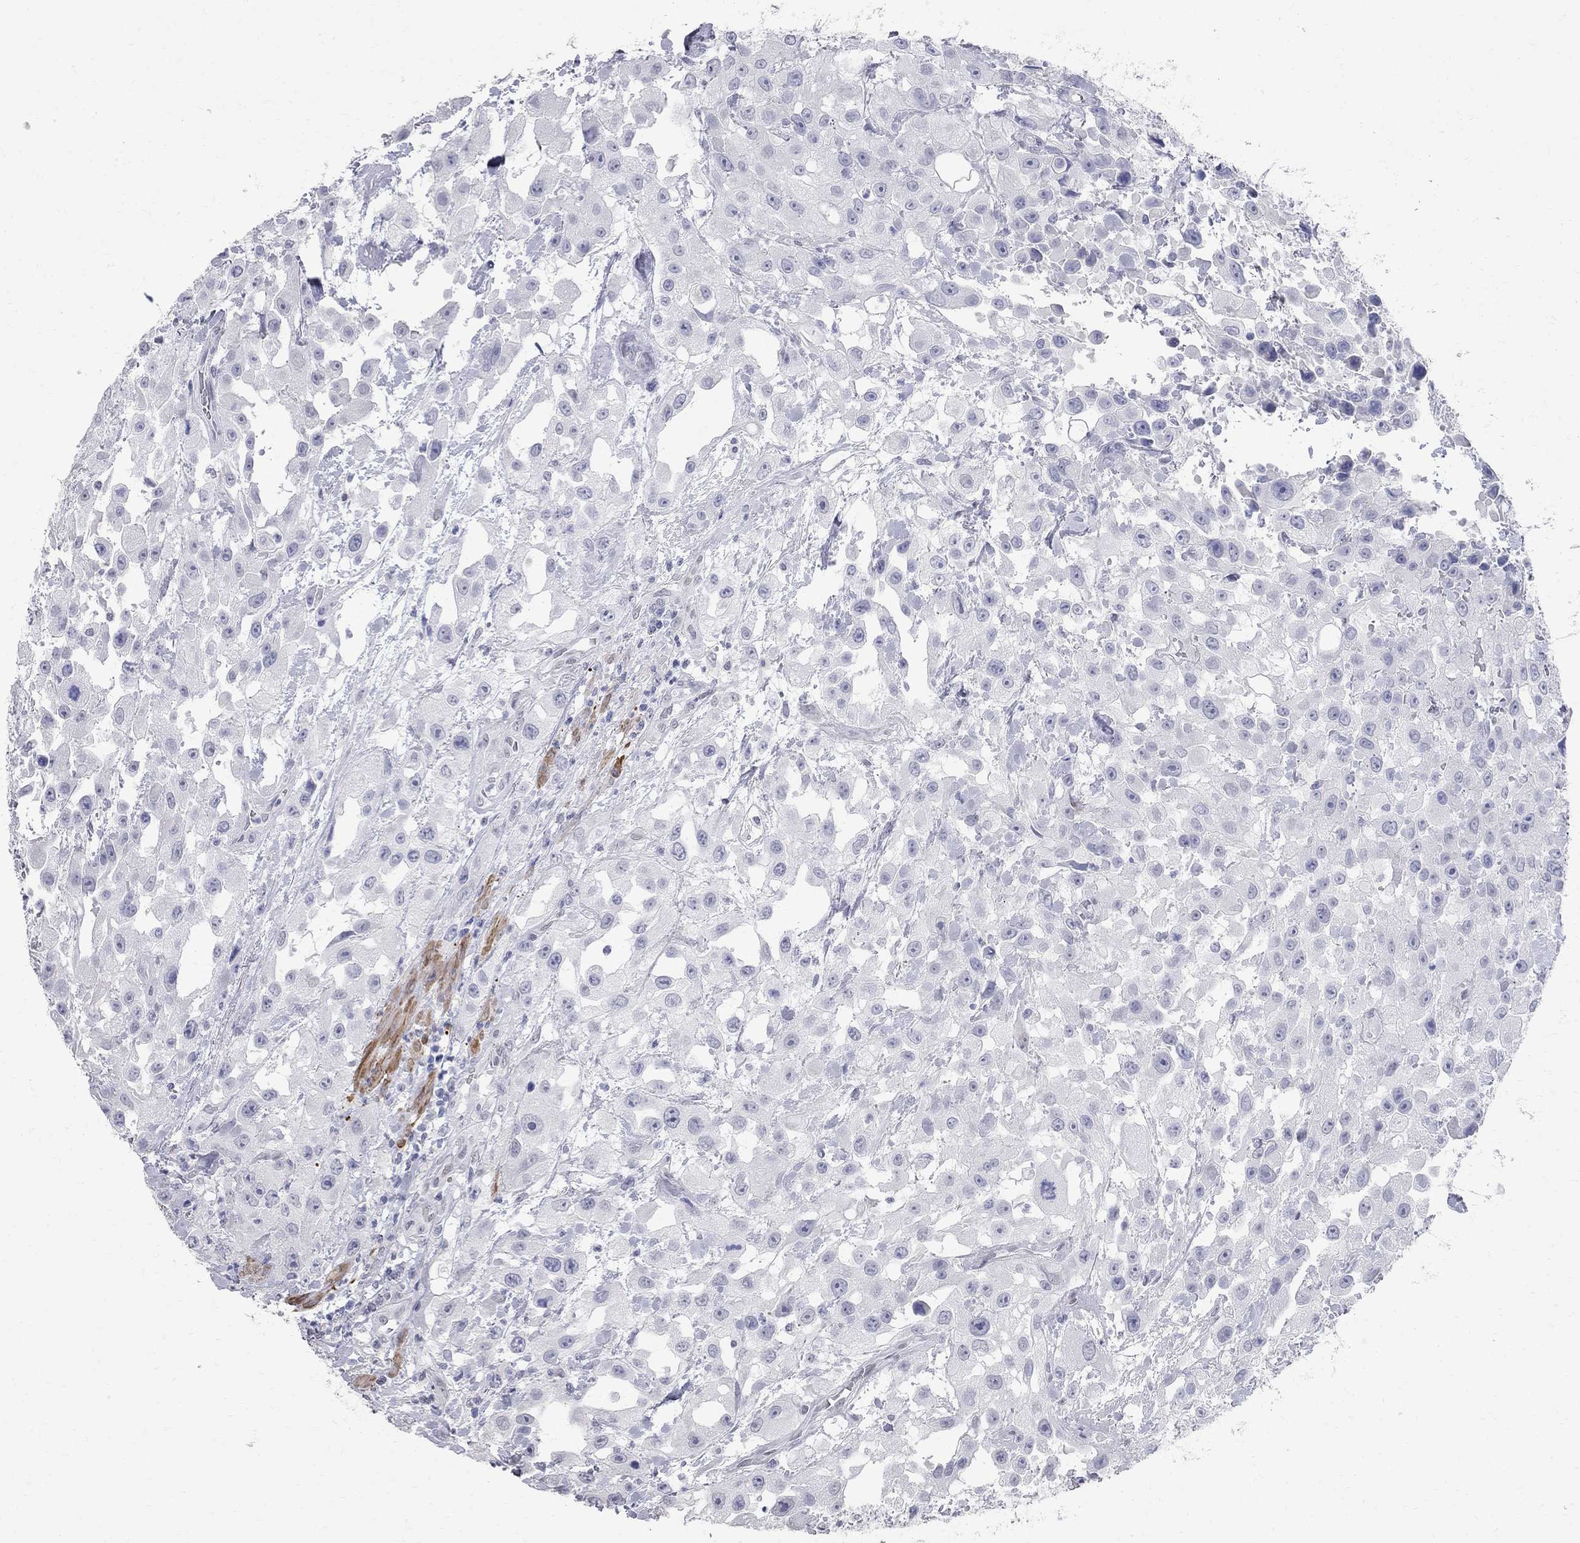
{"staining": {"intensity": "negative", "quantity": "none", "location": "none"}, "tissue": "urothelial cancer", "cell_type": "Tumor cells", "image_type": "cancer", "snomed": [{"axis": "morphology", "description": "Urothelial carcinoma, High grade"}, {"axis": "topography", "description": "Urinary bladder"}], "caption": "Immunohistochemistry image of human urothelial cancer stained for a protein (brown), which demonstrates no positivity in tumor cells. (DAB immunohistochemistry, high magnification).", "gene": "BPIFB1", "patient": {"sex": "male", "age": 79}}